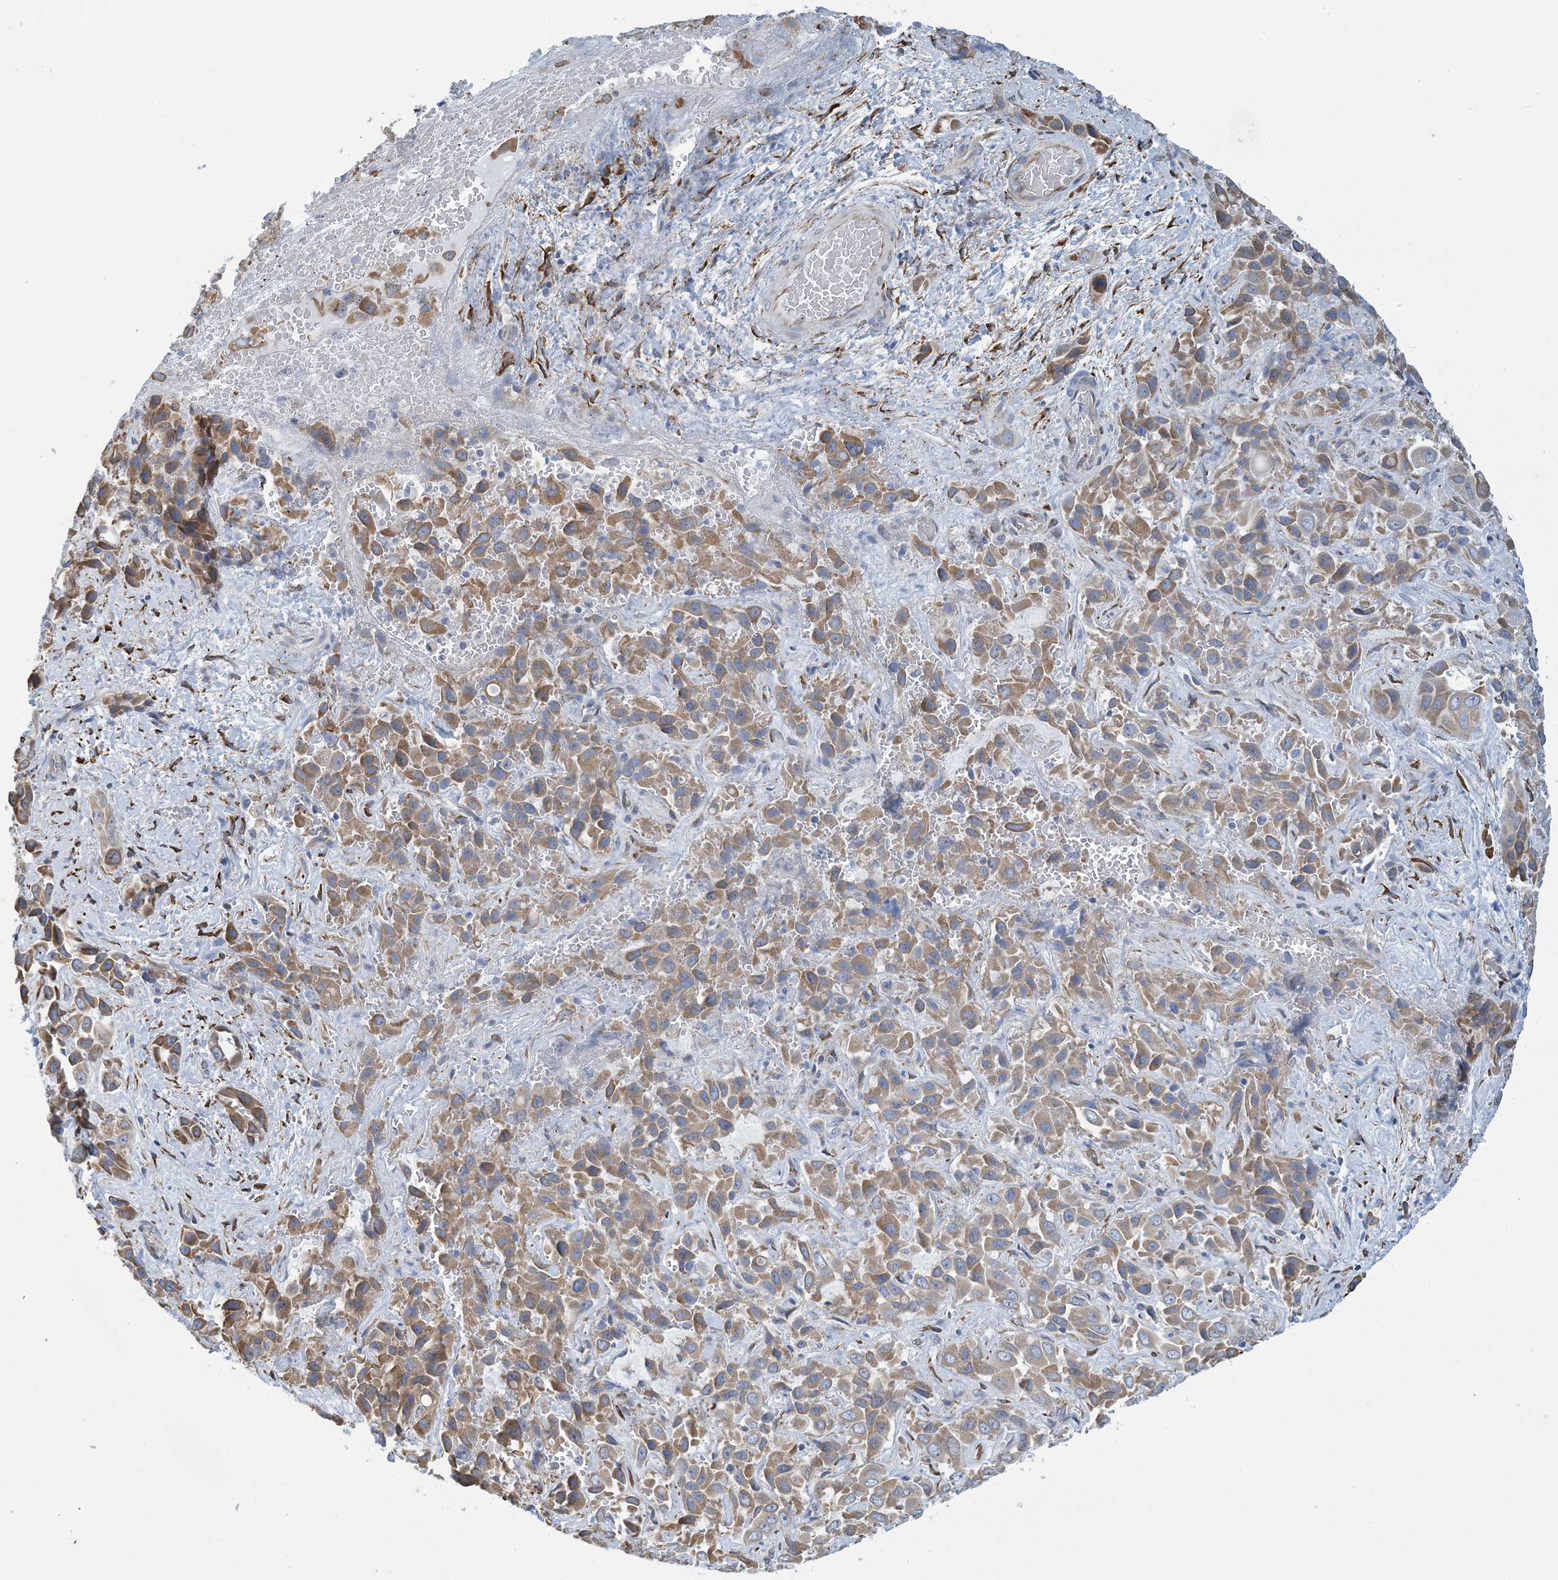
{"staining": {"intensity": "moderate", "quantity": "25%-75%", "location": "cytoplasmic/membranous"}, "tissue": "liver cancer", "cell_type": "Tumor cells", "image_type": "cancer", "snomed": [{"axis": "morphology", "description": "Cholangiocarcinoma"}, {"axis": "topography", "description": "Liver"}], "caption": "Protein positivity by IHC exhibits moderate cytoplasmic/membranous expression in approximately 25%-75% of tumor cells in liver cancer.", "gene": "CCDC14", "patient": {"sex": "female", "age": 52}}